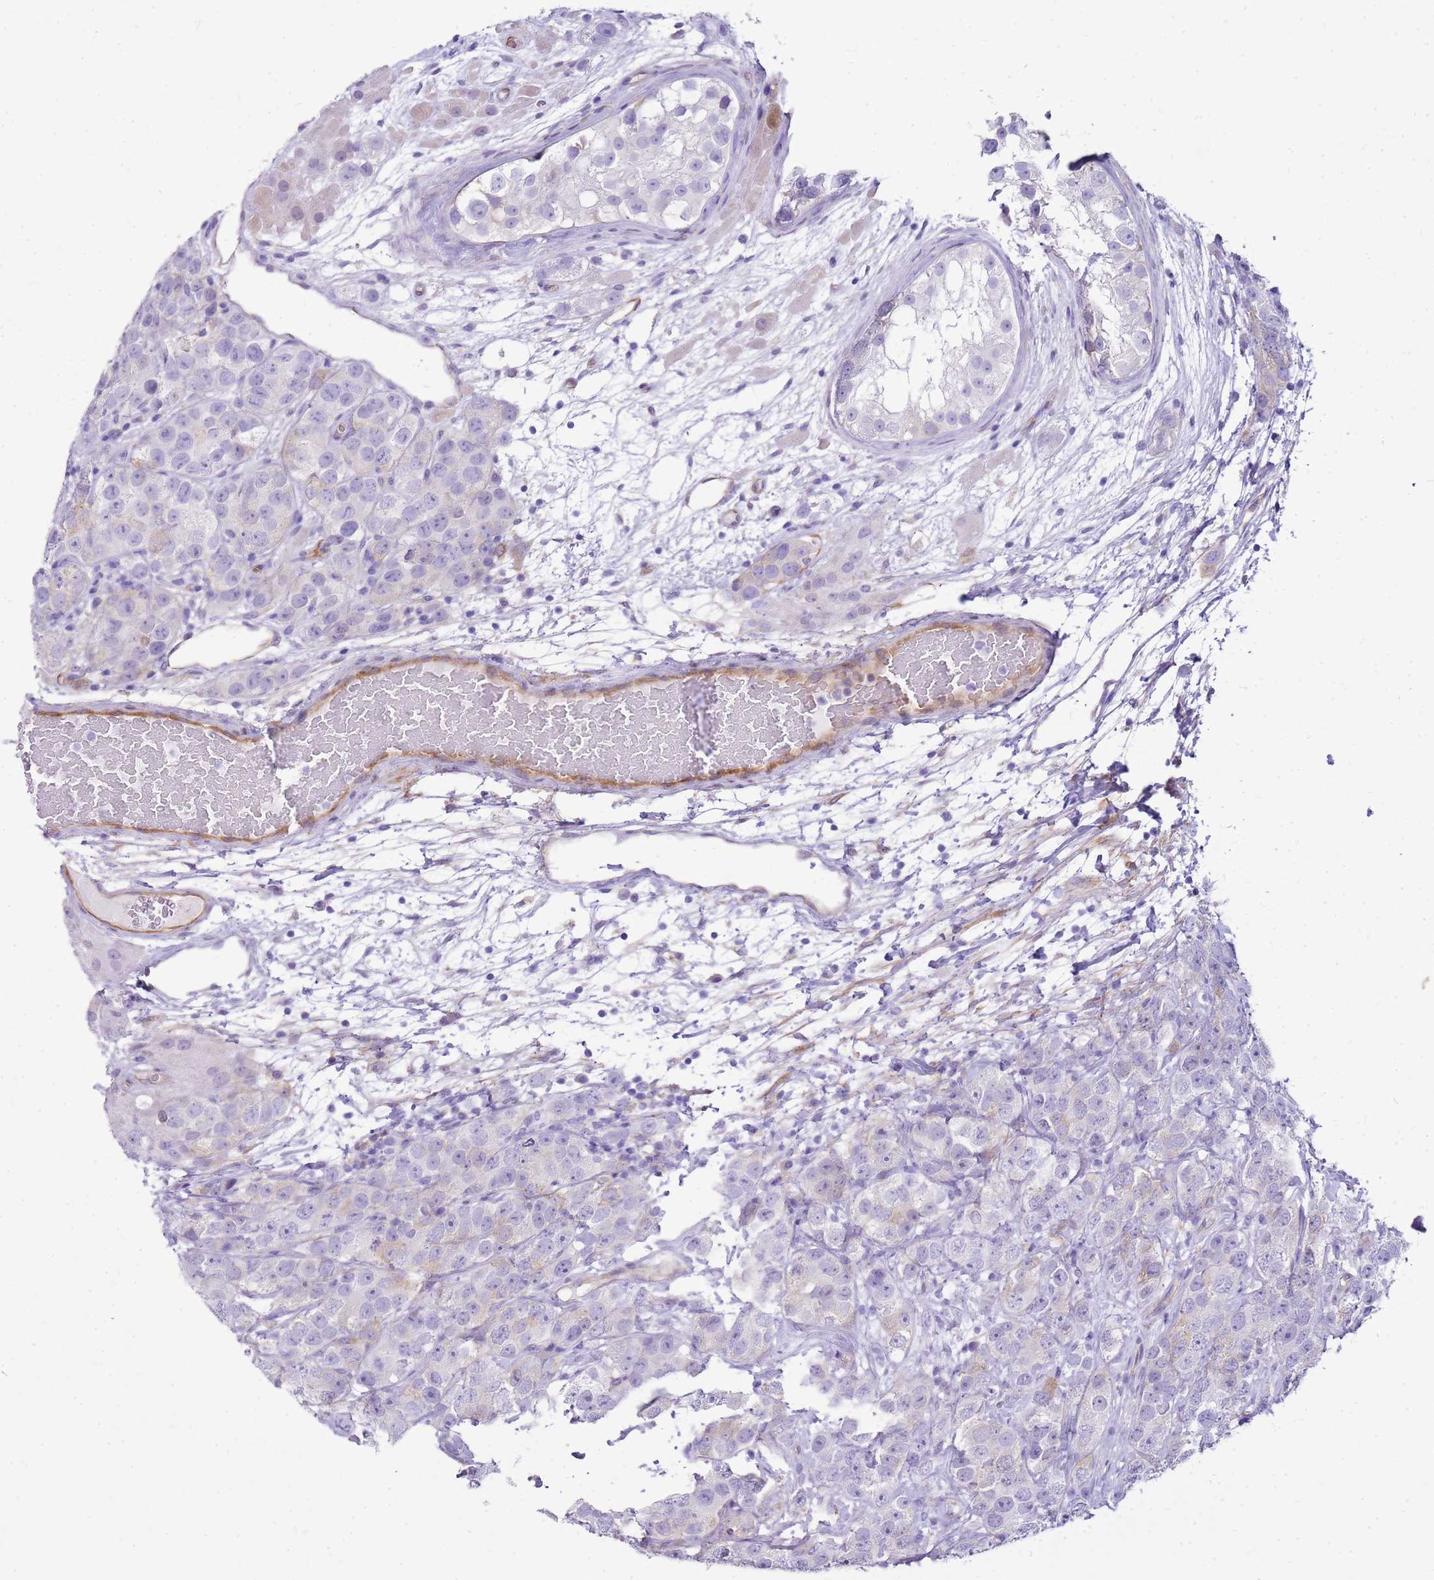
{"staining": {"intensity": "negative", "quantity": "none", "location": "none"}, "tissue": "testis cancer", "cell_type": "Tumor cells", "image_type": "cancer", "snomed": [{"axis": "morphology", "description": "Seminoma, NOS"}, {"axis": "topography", "description": "Testis"}], "caption": "Testis cancer (seminoma) was stained to show a protein in brown. There is no significant staining in tumor cells.", "gene": "HSPB1", "patient": {"sex": "male", "age": 28}}